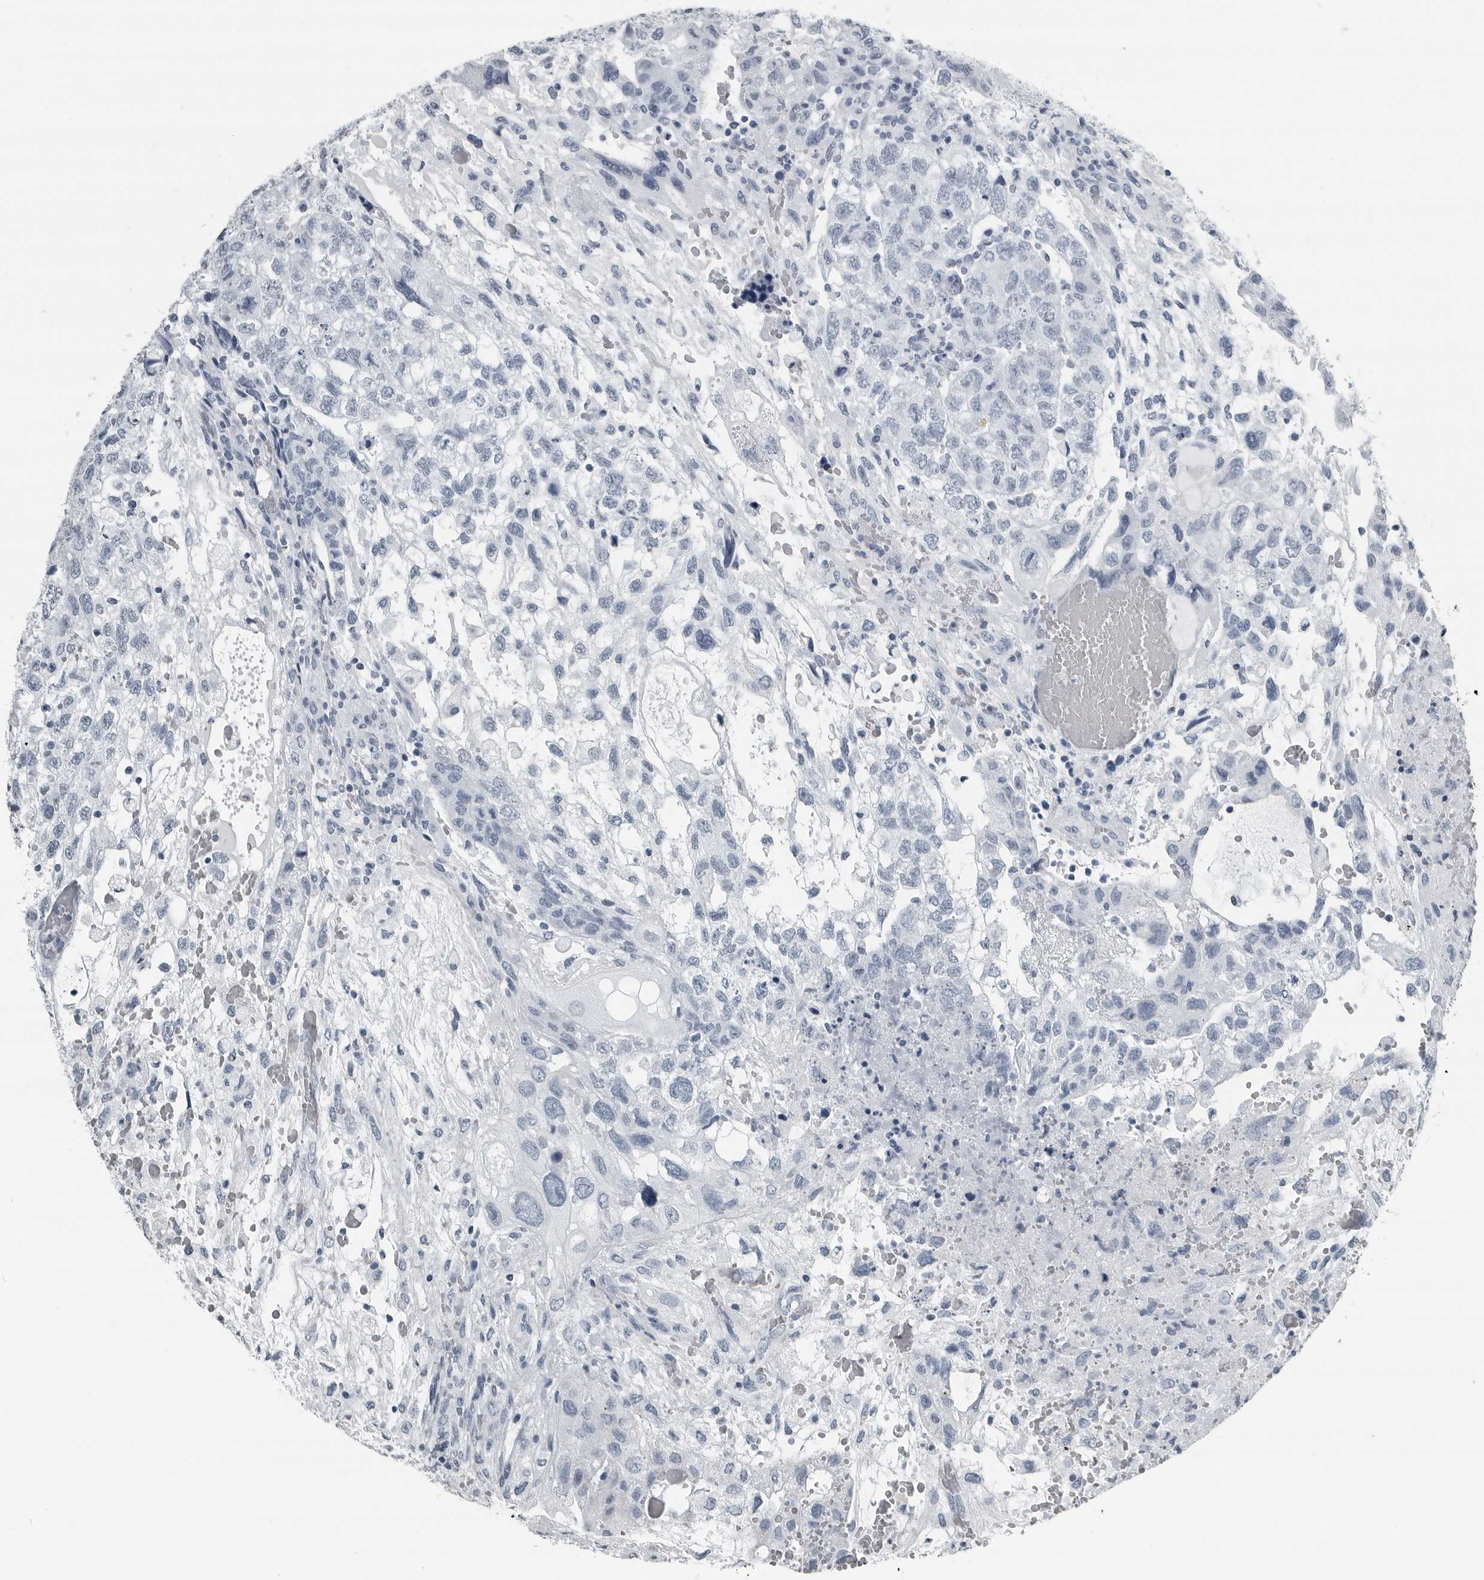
{"staining": {"intensity": "negative", "quantity": "none", "location": "none"}, "tissue": "testis cancer", "cell_type": "Tumor cells", "image_type": "cancer", "snomed": [{"axis": "morphology", "description": "Carcinoma, Embryonal, NOS"}, {"axis": "topography", "description": "Testis"}], "caption": "High power microscopy micrograph of an immunohistochemistry (IHC) image of testis cancer (embryonal carcinoma), revealing no significant expression in tumor cells.", "gene": "PRSS1", "patient": {"sex": "male", "age": 36}}